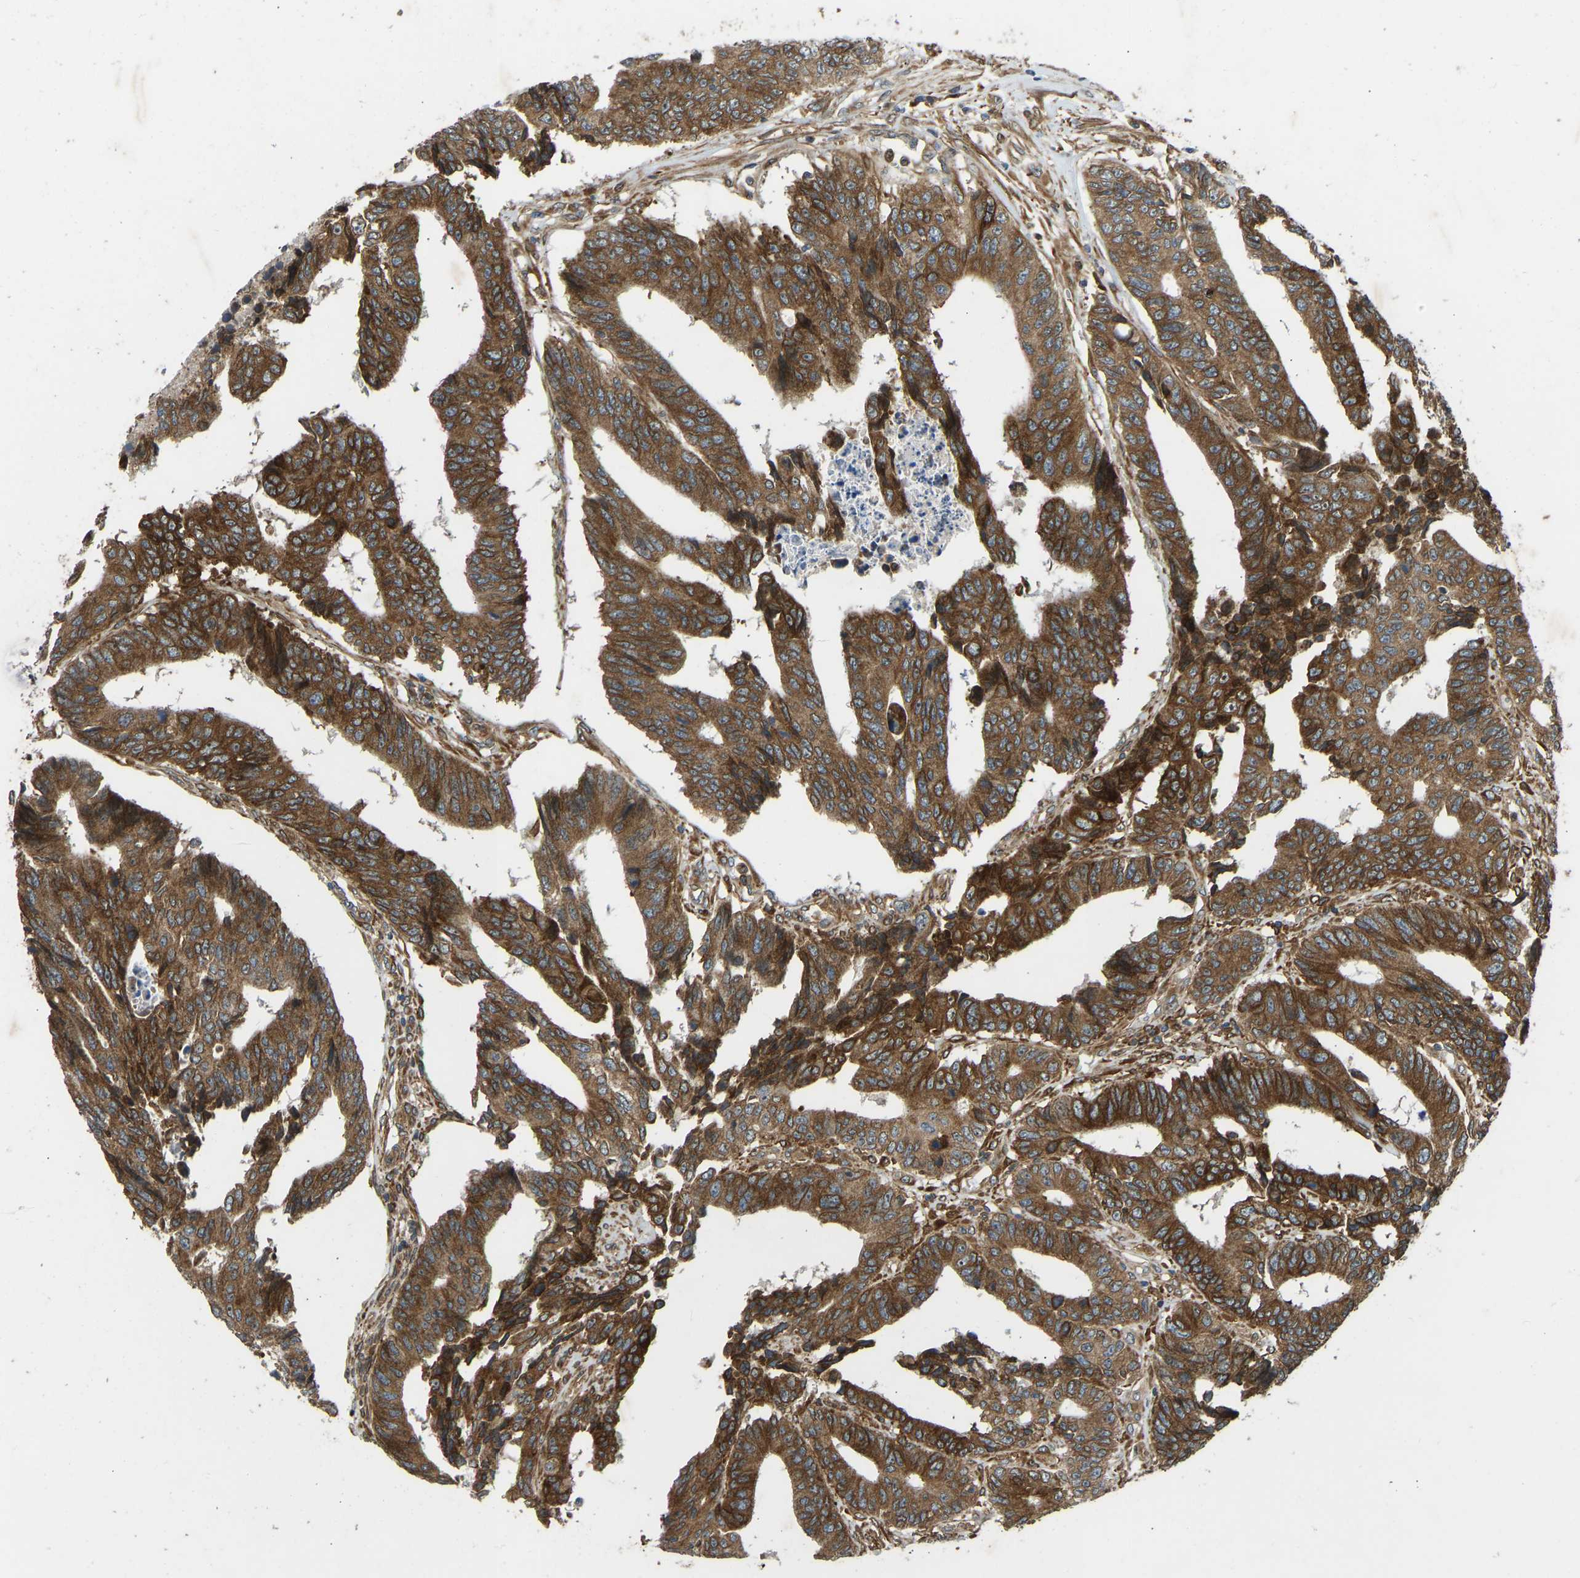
{"staining": {"intensity": "strong", "quantity": ">75%", "location": "cytoplasmic/membranous"}, "tissue": "colorectal cancer", "cell_type": "Tumor cells", "image_type": "cancer", "snomed": [{"axis": "morphology", "description": "Adenocarcinoma, NOS"}, {"axis": "topography", "description": "Rectum"}], "caption": "Adenocarcinoma (colorectal) stained with a protein marker reveals strong staining in tumor cells.", "gene": "OS9", "patient": {"sex": "male", "age": 84}}